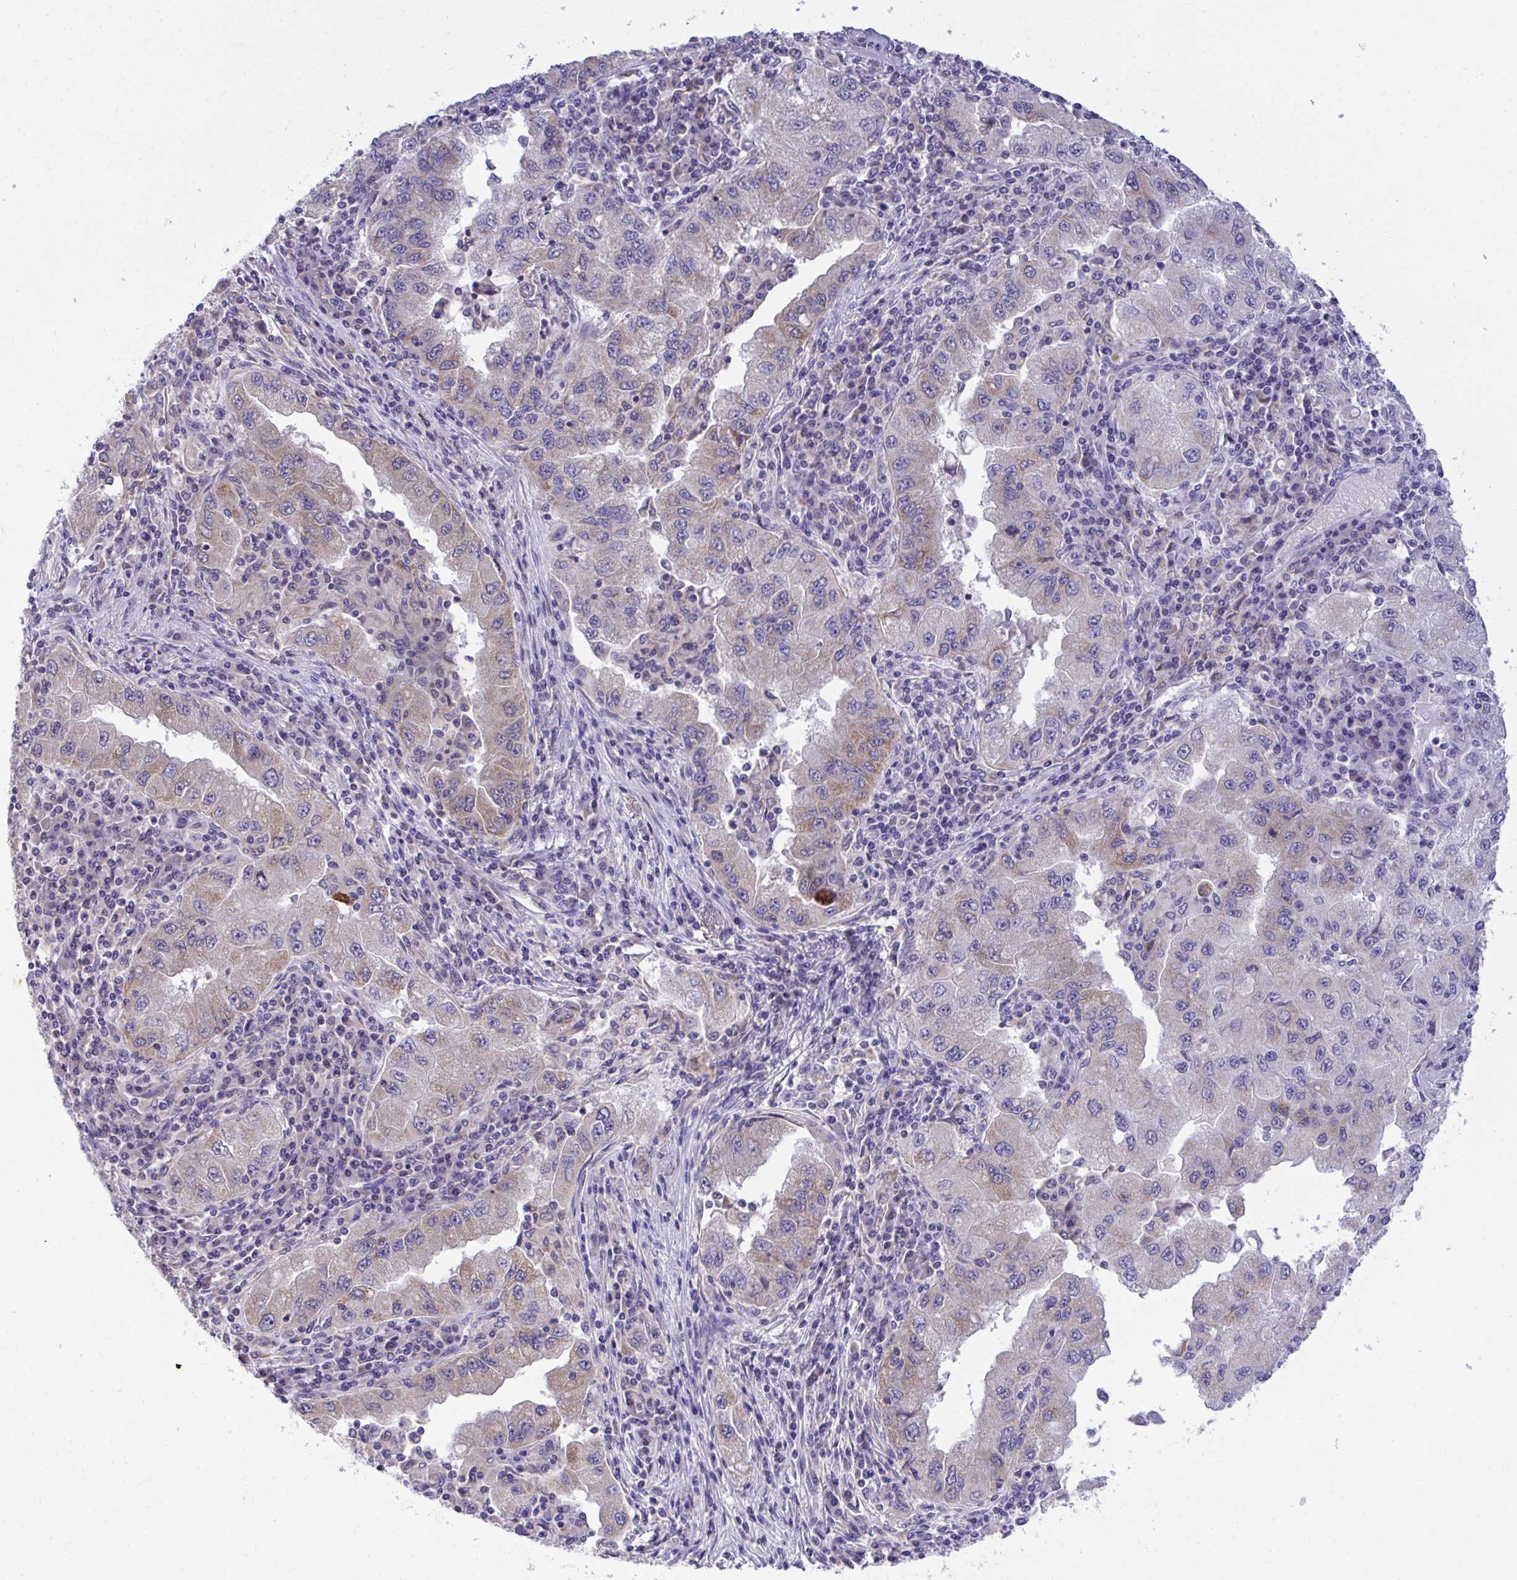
{"staining": {"intensity": "weak", "quantity": "25%-75%", "location": "cytoplasmic/membranous"}, "tissue": "lung cancer", "cell_type": "Tumor cells", "image_type": "cancer", "snomed": [{"axis": "morphology", "description": "Adenocarcinoma, NOS"}, {"axis": "morphology", "description": "Adenocarcinoma primary or metastatic"}, {"axis": "topography", "description": "Lung"}], "caption": "High-magnification brightfield microscopy of lung adenocarcinoma primary or metastatic stained with DAB (3,3'-diaminobenzidine) (brown) and counterstained with hematoxylin (blue). tumor cells exhibit weak cytoplasmic/membranous expression is seen in about25%-75% of cells.", "gene": "TMCO5A", "patient": {"sex": "male", "age": 74}}